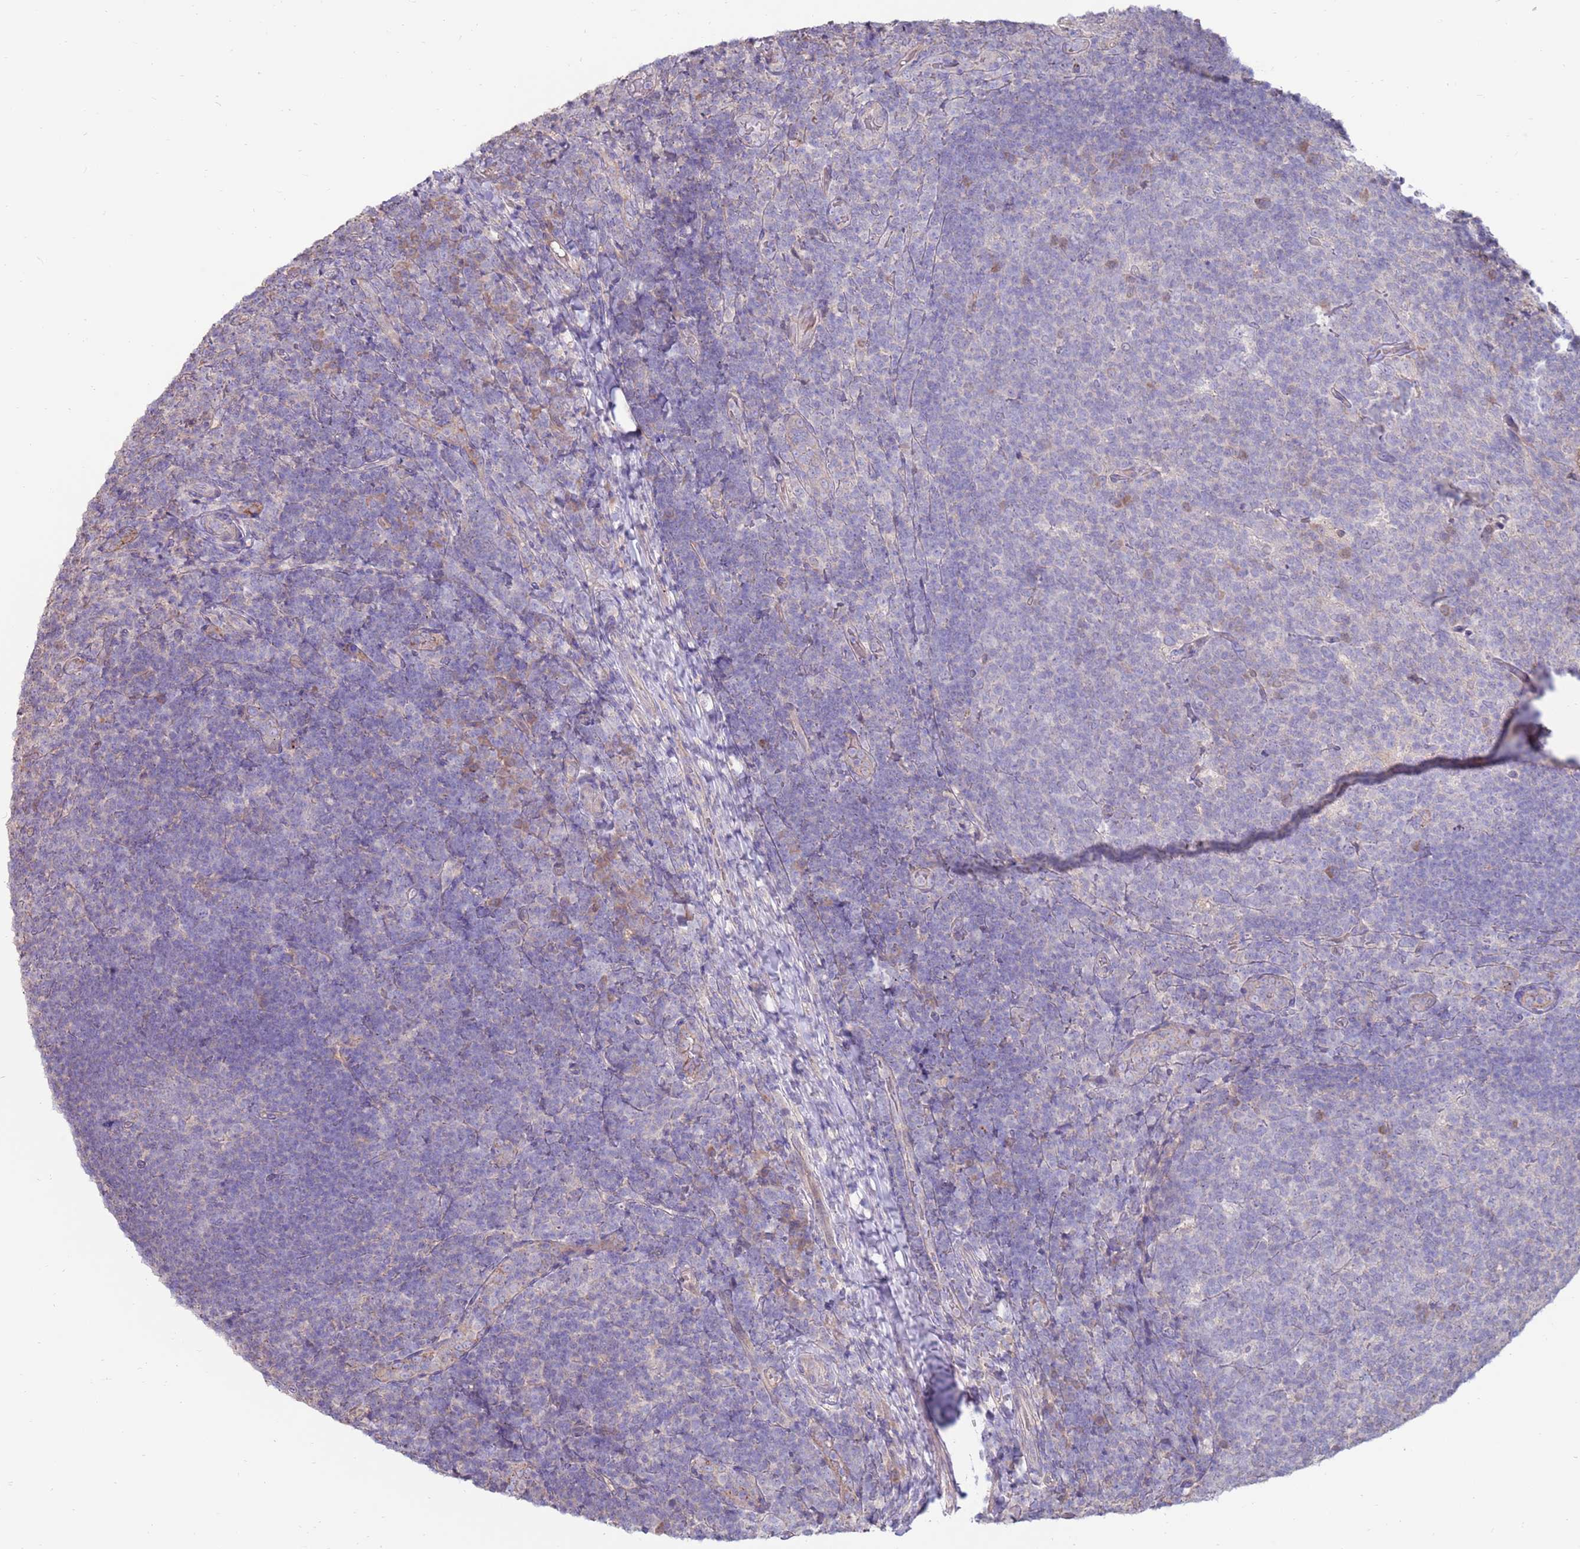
{"staining": {"intensity": "negative", "quantity": "none", "location": "none"}, "tissue": "tonsil", "cell_type": "Germinal center cells", "image_type": "normal", "snomed": [{"axis": "morphology", "description": "Normal tissue, NOS"}, {"axis": "topography", "description": "Tonsil"}], "caption": "The immunohistochemistry (IHC) histopathology image has no significant positivity in germinal center cells of tonsil. (DAB (3,3'-diaminobenzidine) immunohistochemistry (IHC) with hematoxylin counter stain).", "gene": "SLC44A4", "patient": {"sex": "female", "age": 10}}